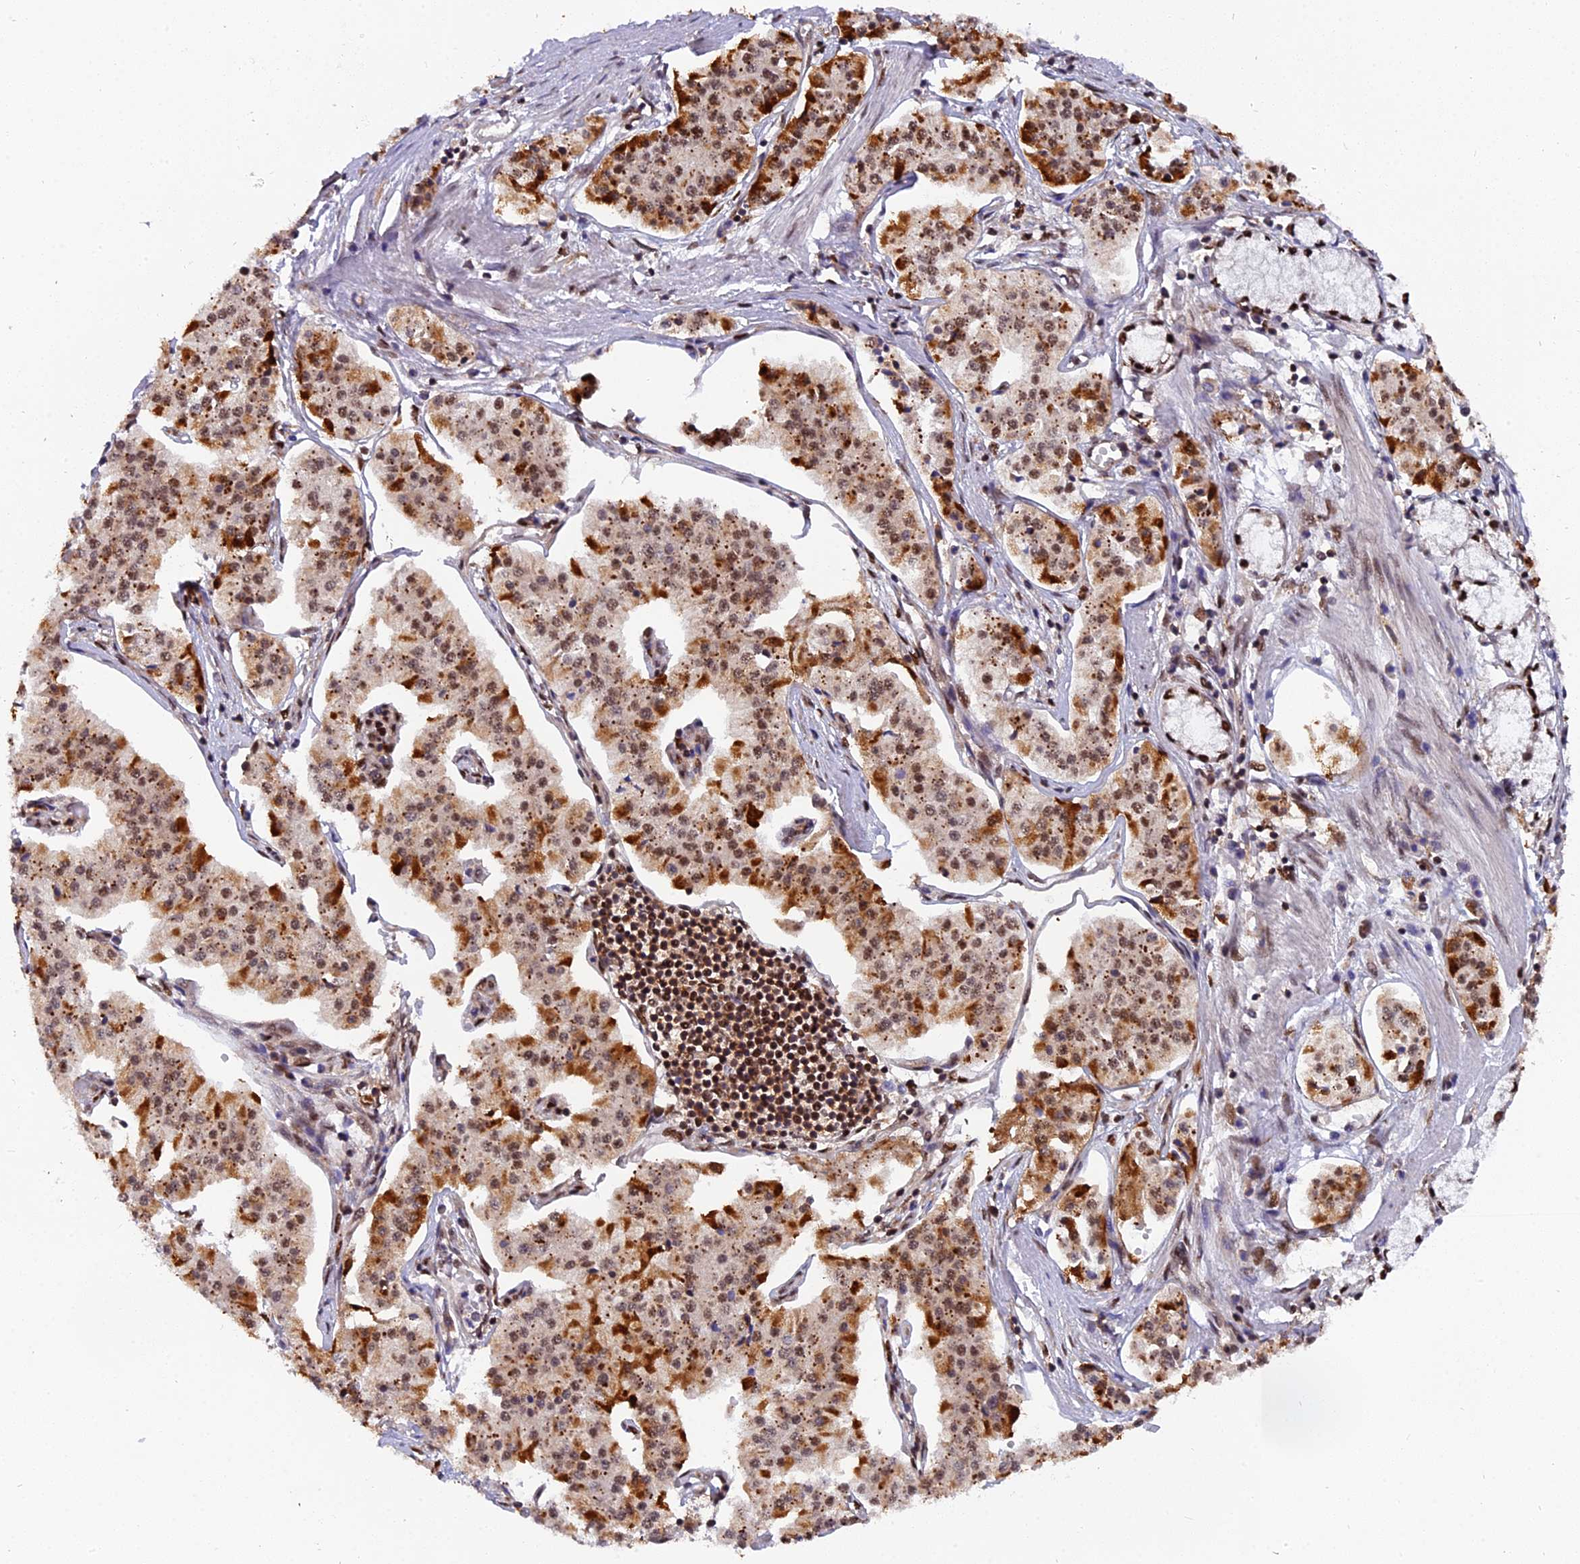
{"staining": {"intensity": "moderate", "quantity": ">75%", "location": "cytoplasmic/membranous,nuclear"}, "tissue": "pancreatic cancer", "cell_type": "Tumor cells", "image_type": "cancer", "snomed": [{"axis": "morphology", "description": "Adenocarcinoma, NOS"}, {"axis": "topography", "description": "Pancreas"}], "caption": "Pancreatic adenocarcinoma was stained to show a protein in brown. There is medium levels of moderate cytoplasmic/membranous and nuclear staining in approximately >75% of tumor cells.", "gene": "RAMAC", "patient": {"sex": "female", "age": 50}}